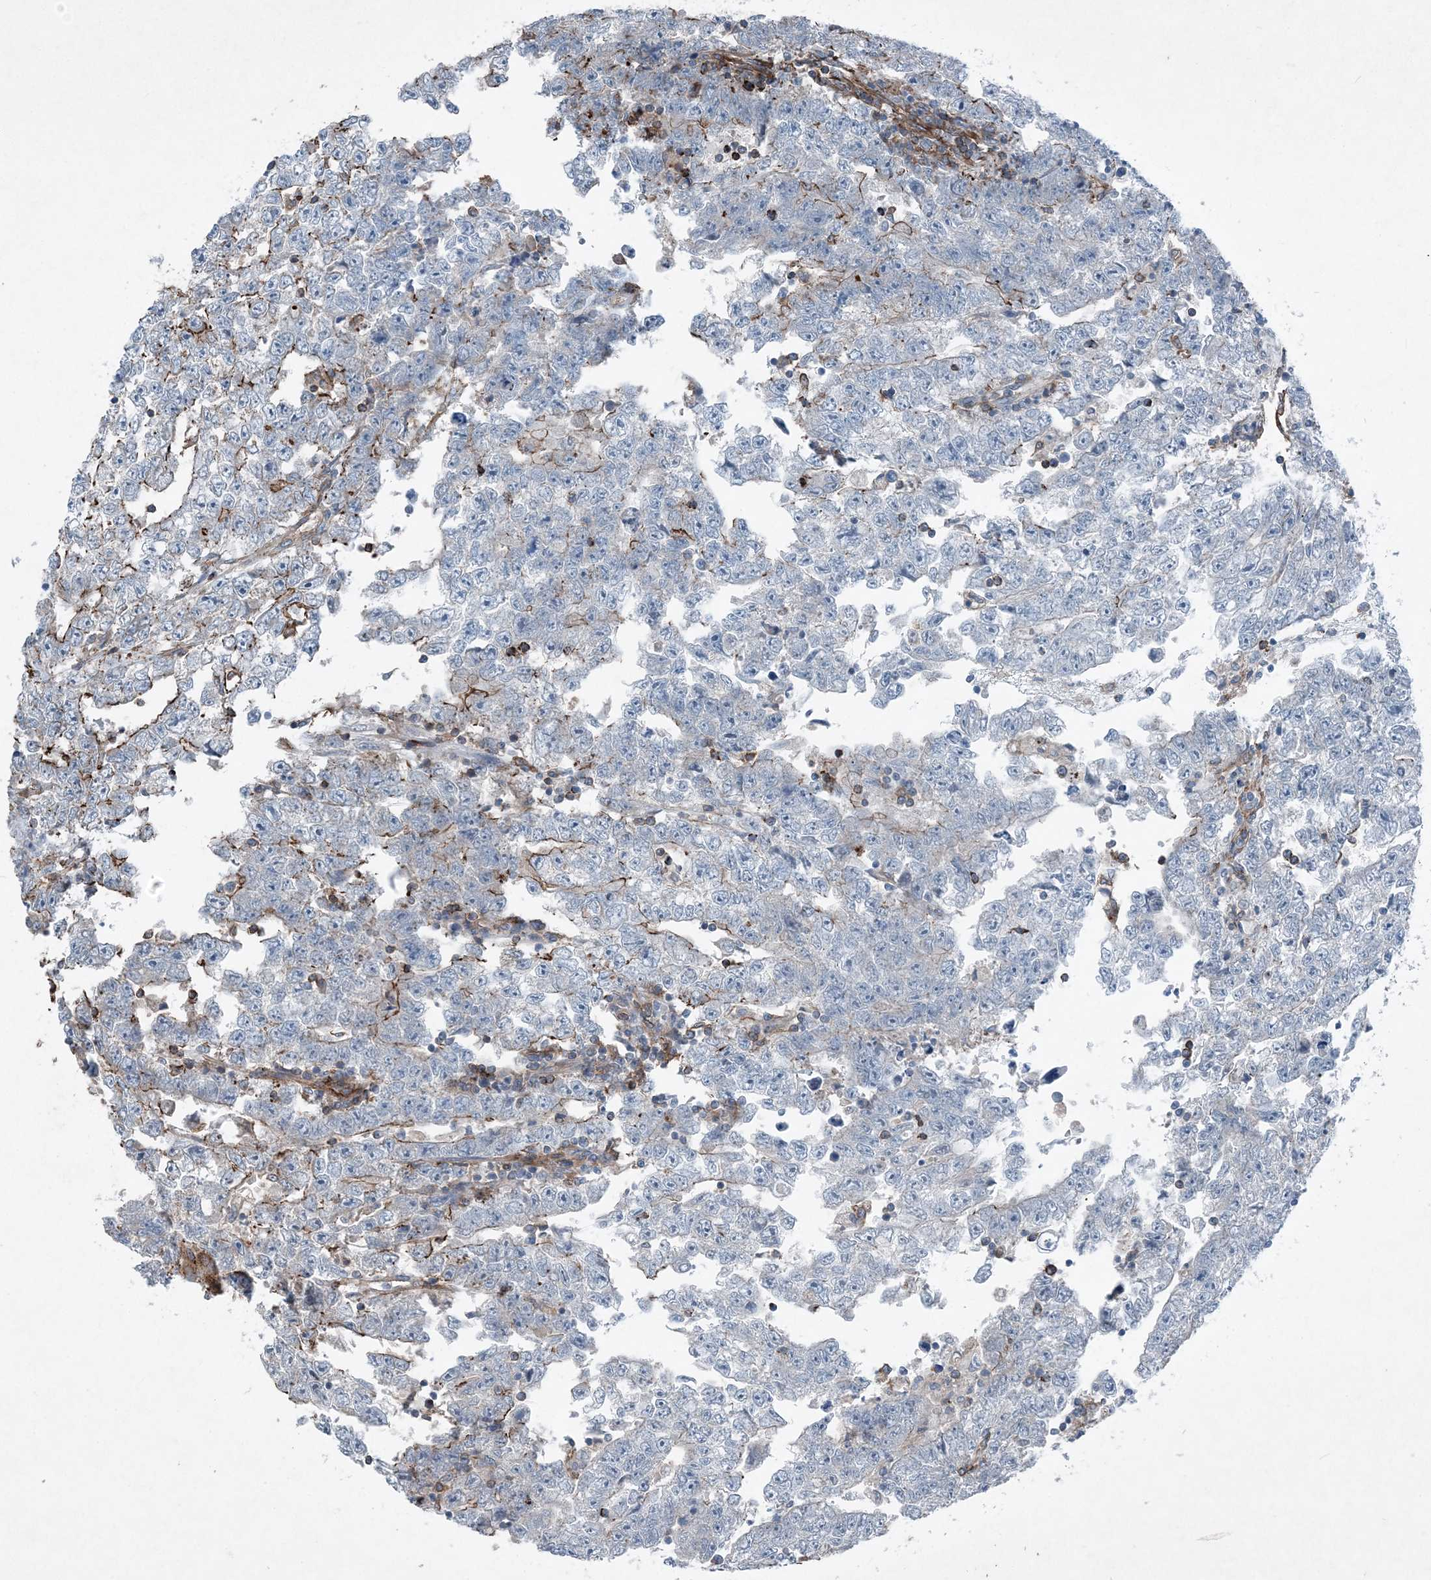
{"staining": {"intensity": "negative", "quantity": "none", "location": "none"}, "tissue": "testis cancer", "cell_type": "Tumor cells", "image_type": "cancer", "snomed": [{"axis": "morphology", "description": "Carcinoma, Embryonal, NOS"}, {"axis": "topography", "description": "Testis"}], "caption": "A histopathology image of human testis cancer (embryonal carcinoma) is negative for staining in tumor cells.", "gene": "DGUOK", "patient": {"sex": "male", "age": 25}}